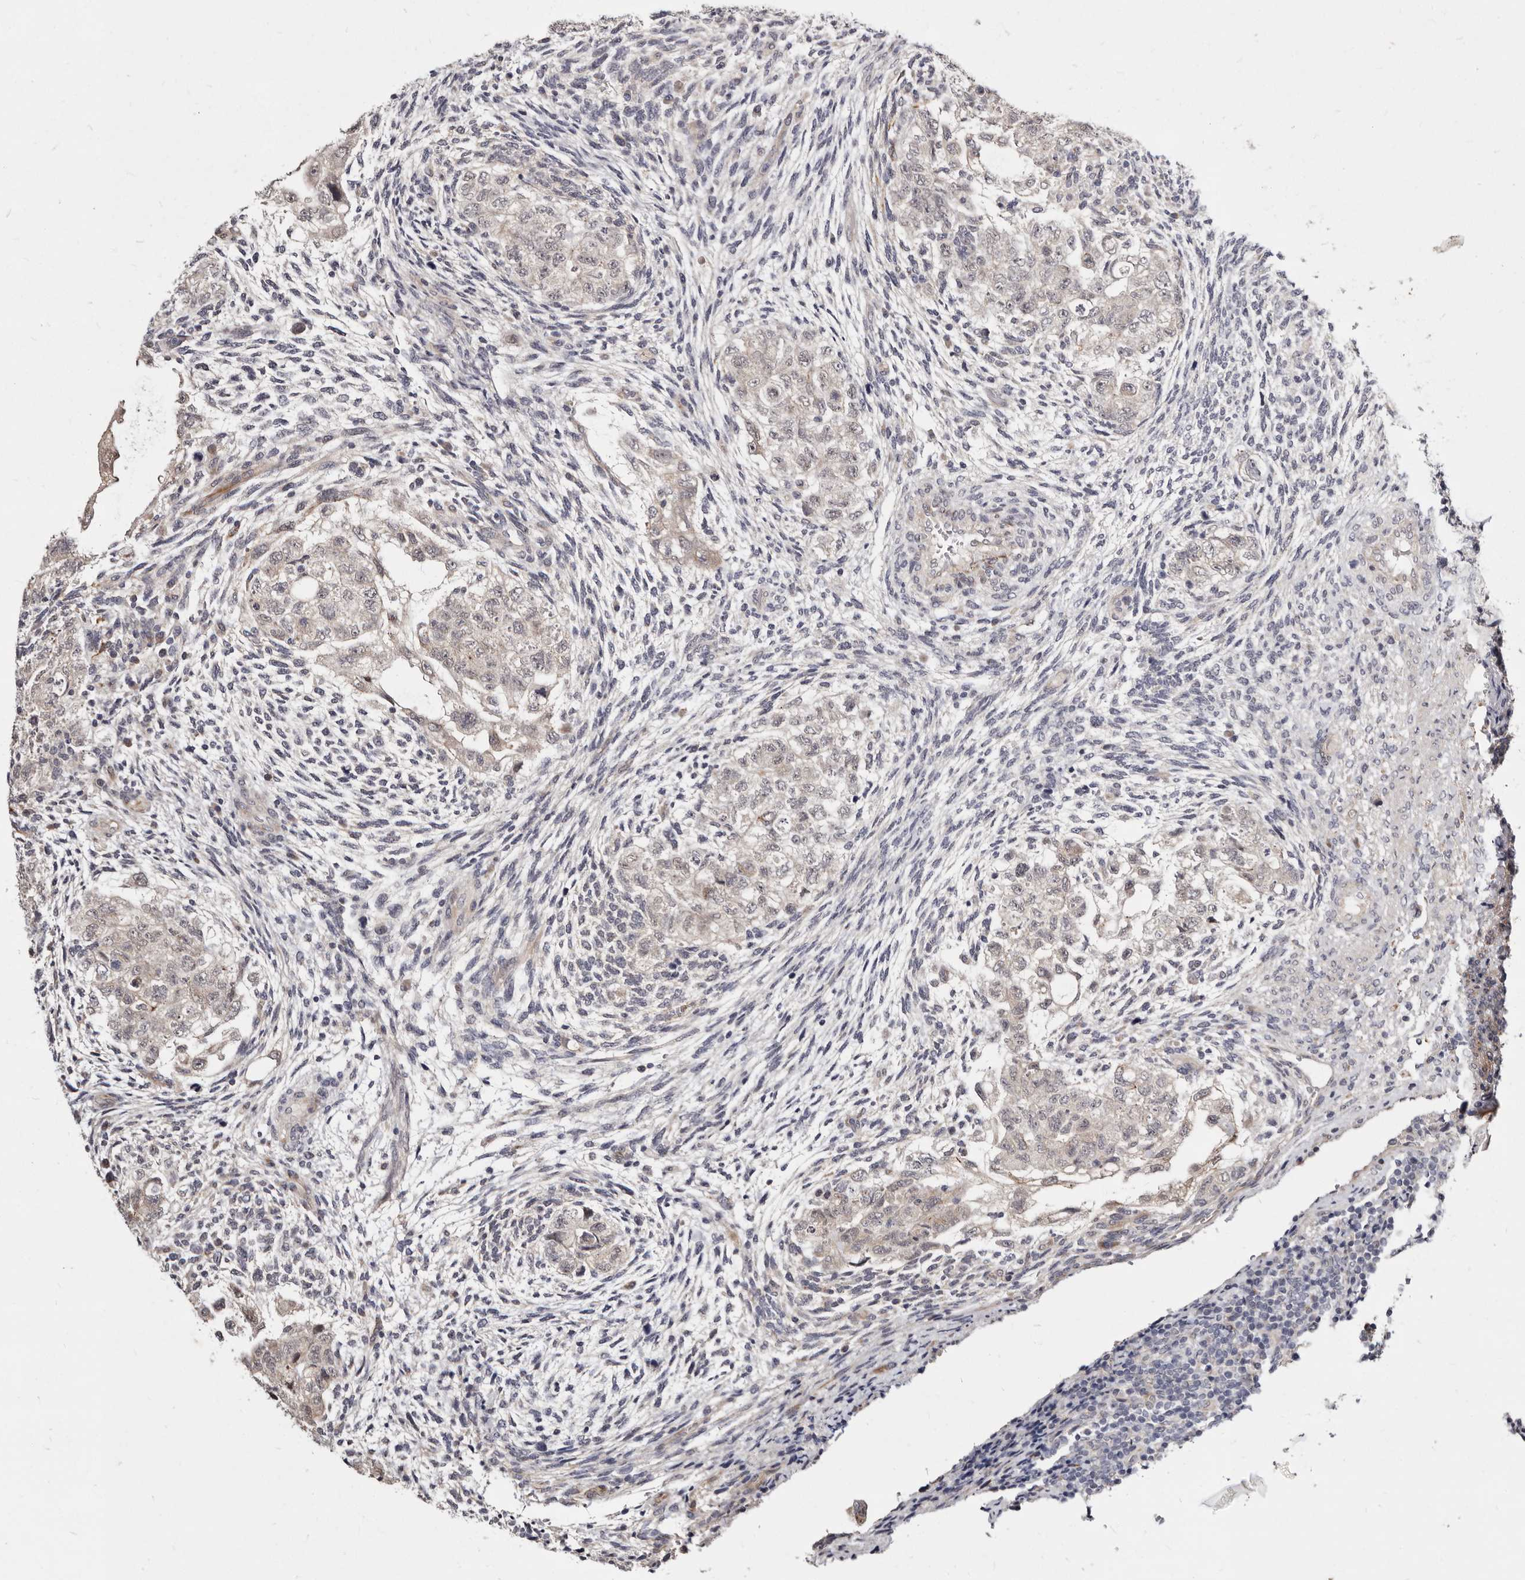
{"staining": {"intensity": "negative", "quantity": "none", "location": "none"}, "tissue": "testis cancer", "cell_type": "Tumor cells", "image_type": "cancer", "snomed": [{"axis": "morphology", "description": "Normal tissue, NOS"}, {"axis": "morphology", "description": "Carcinoma, Embryonal, NOS"}, {"axis": "topography", "description": "Testis"}], "caption": "Immunohistochemistry histopathology image of neoplastic tissue: human testis cancer stained with DAB exhibits no significant protein positivity in tumor cells.", "gene": "KLHL4", "patient": {"sex": "male", "age": 36}}